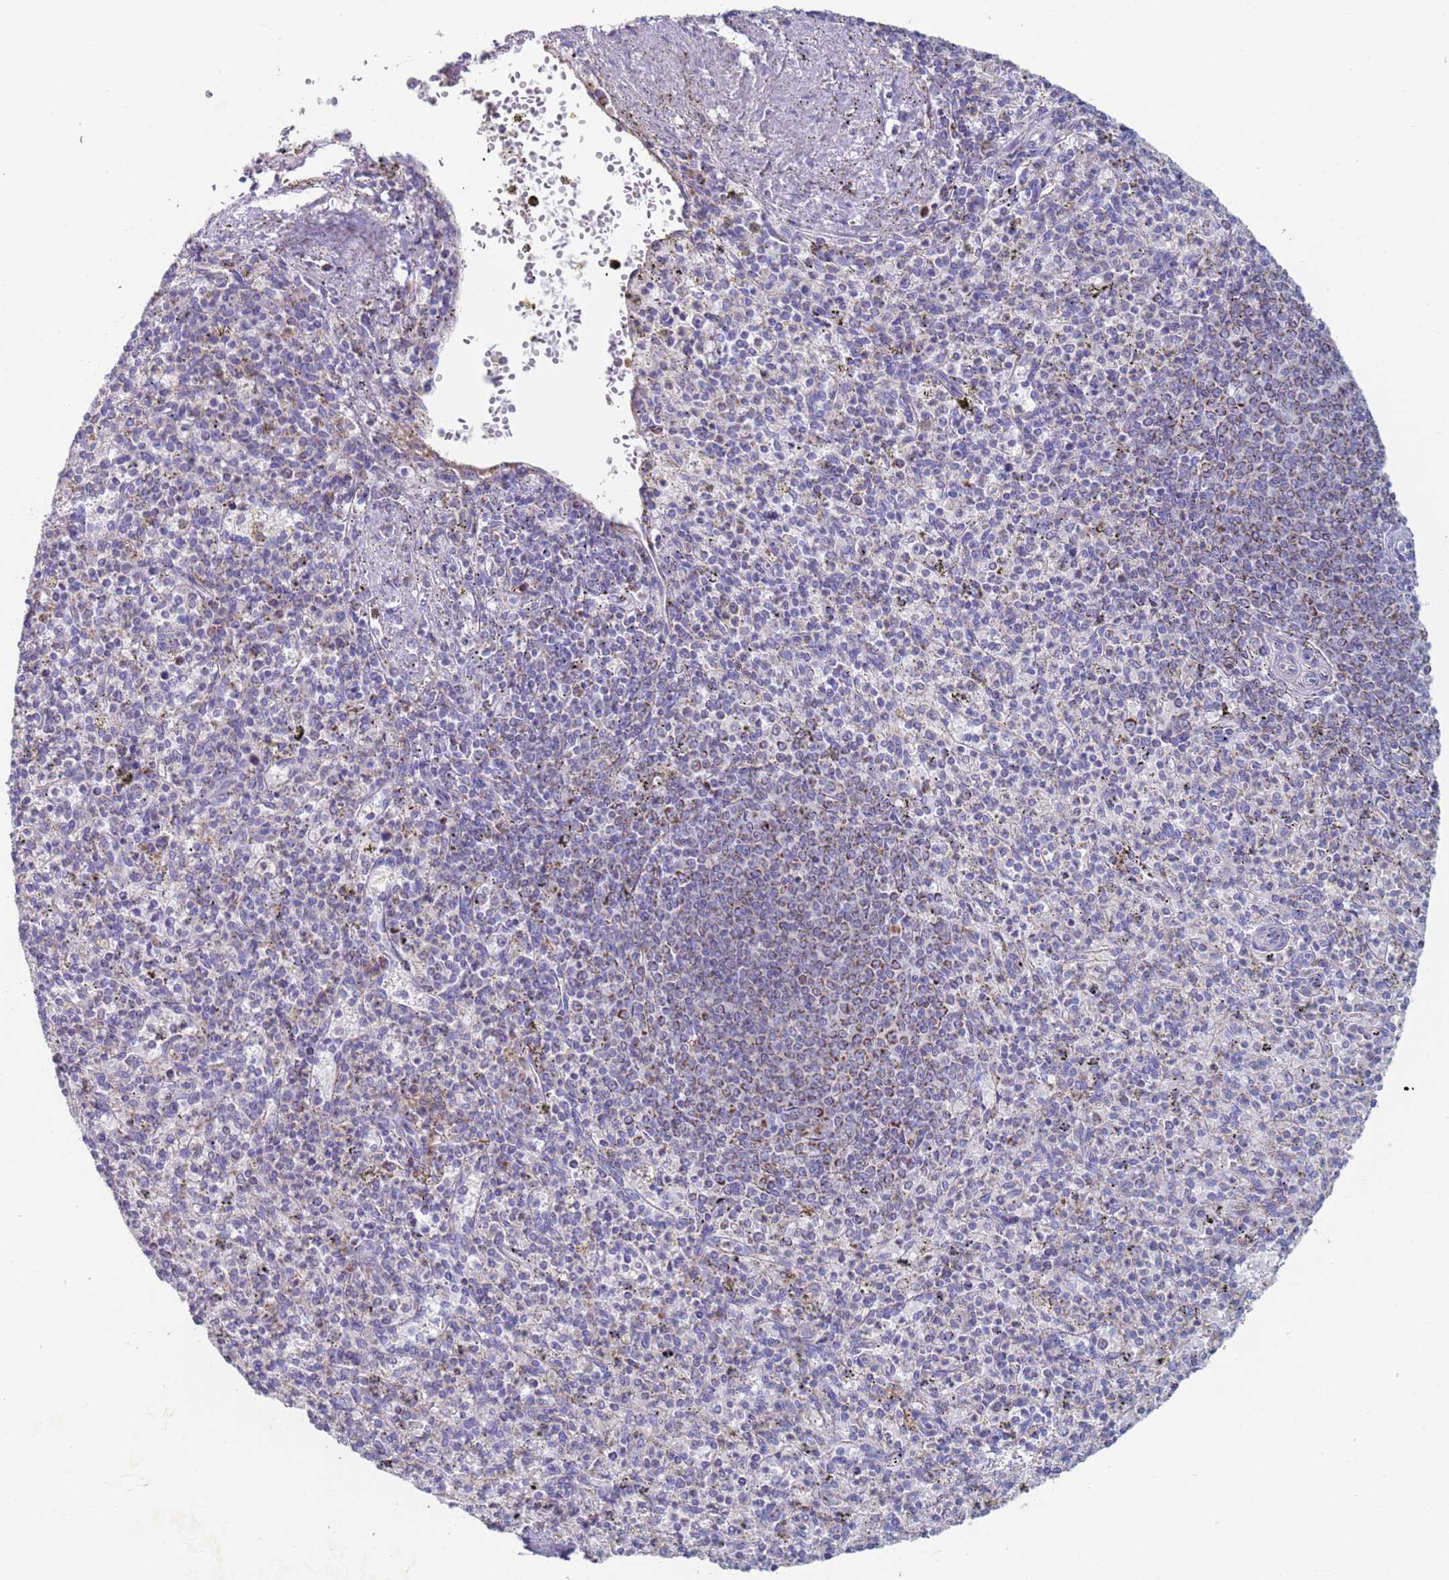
{"staining": {"intensity": "weak", "quantity": "<25%", "location": "cytoplasmic/membranous"}, "tissue": "spleen", "cell_type": "Cells in red pulp", "image_type": "normal", "snomed": [{"axis": "morphology", "description": "Normal tissue, NOS"}, {"axis": "topography", "description": "Spleen"}], "caption": "Immunohistochemistry (IHC) histopathology image of normal spleen: spleen stained with DAB reveals no significant protein staining in cells in red pulp. (DAB immunohistochemistry with hematoxylin counter stain).", "gene": "MRPL22", "patient": {"sex": "male", "age": 72}}